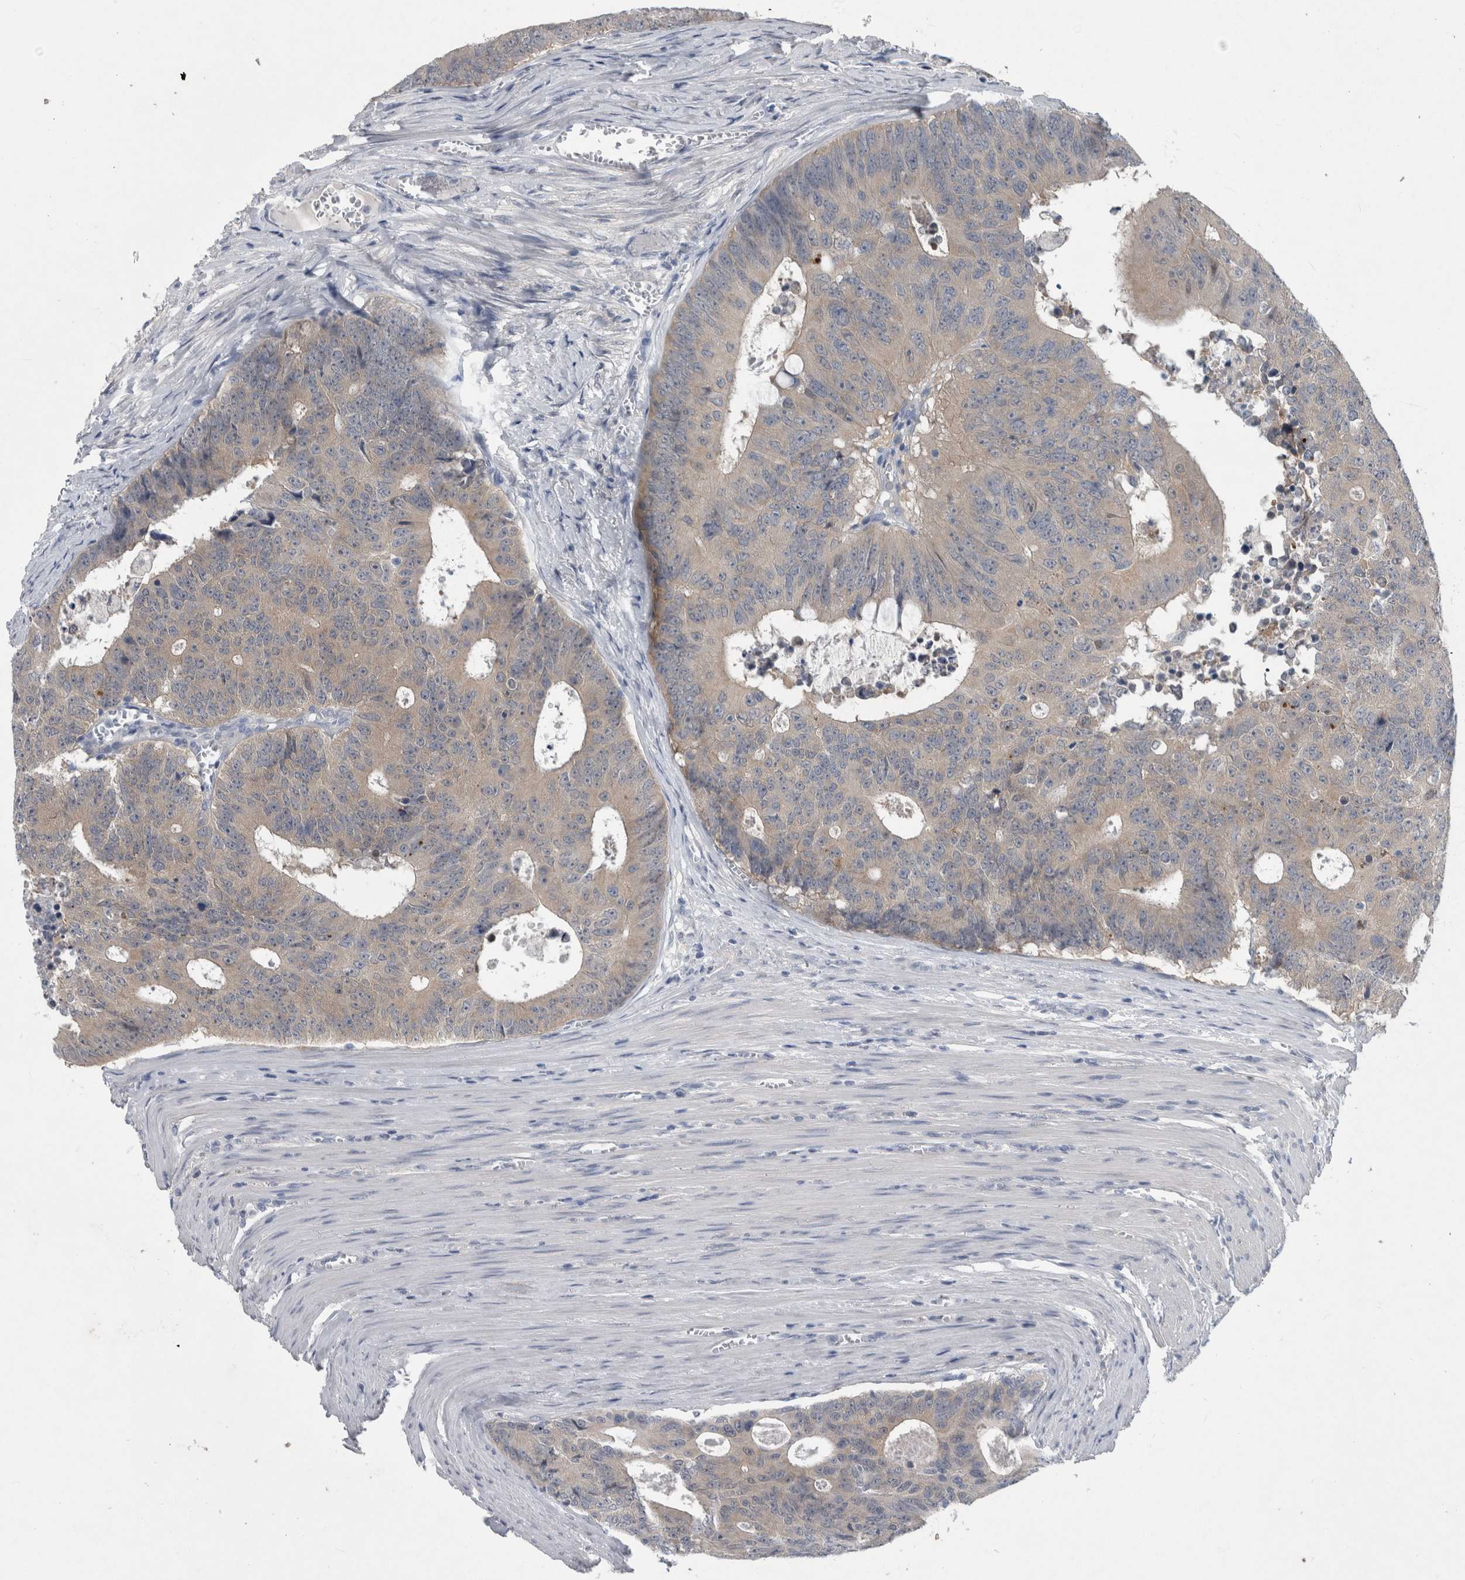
{"staining": {"intensity": "weak", "quantity": "25%-75%", "location": "none"}, "tissue": "colorectal cancer", "cell_type": "Tumor cells", "image_type": "cancer", "snomed": [{"axis": "morphology", "description": "Adenocarcinoma, NOS"}, {"axis": "topography", "description": "Colon"}], "caption": "Human colorectal cancer stained for a protein (brown) displays weak None positive positivity in approximately 25%-75% of tumor cells.", "gene": "FAM83H", "patient": {"sex": "male", "age": 87}}